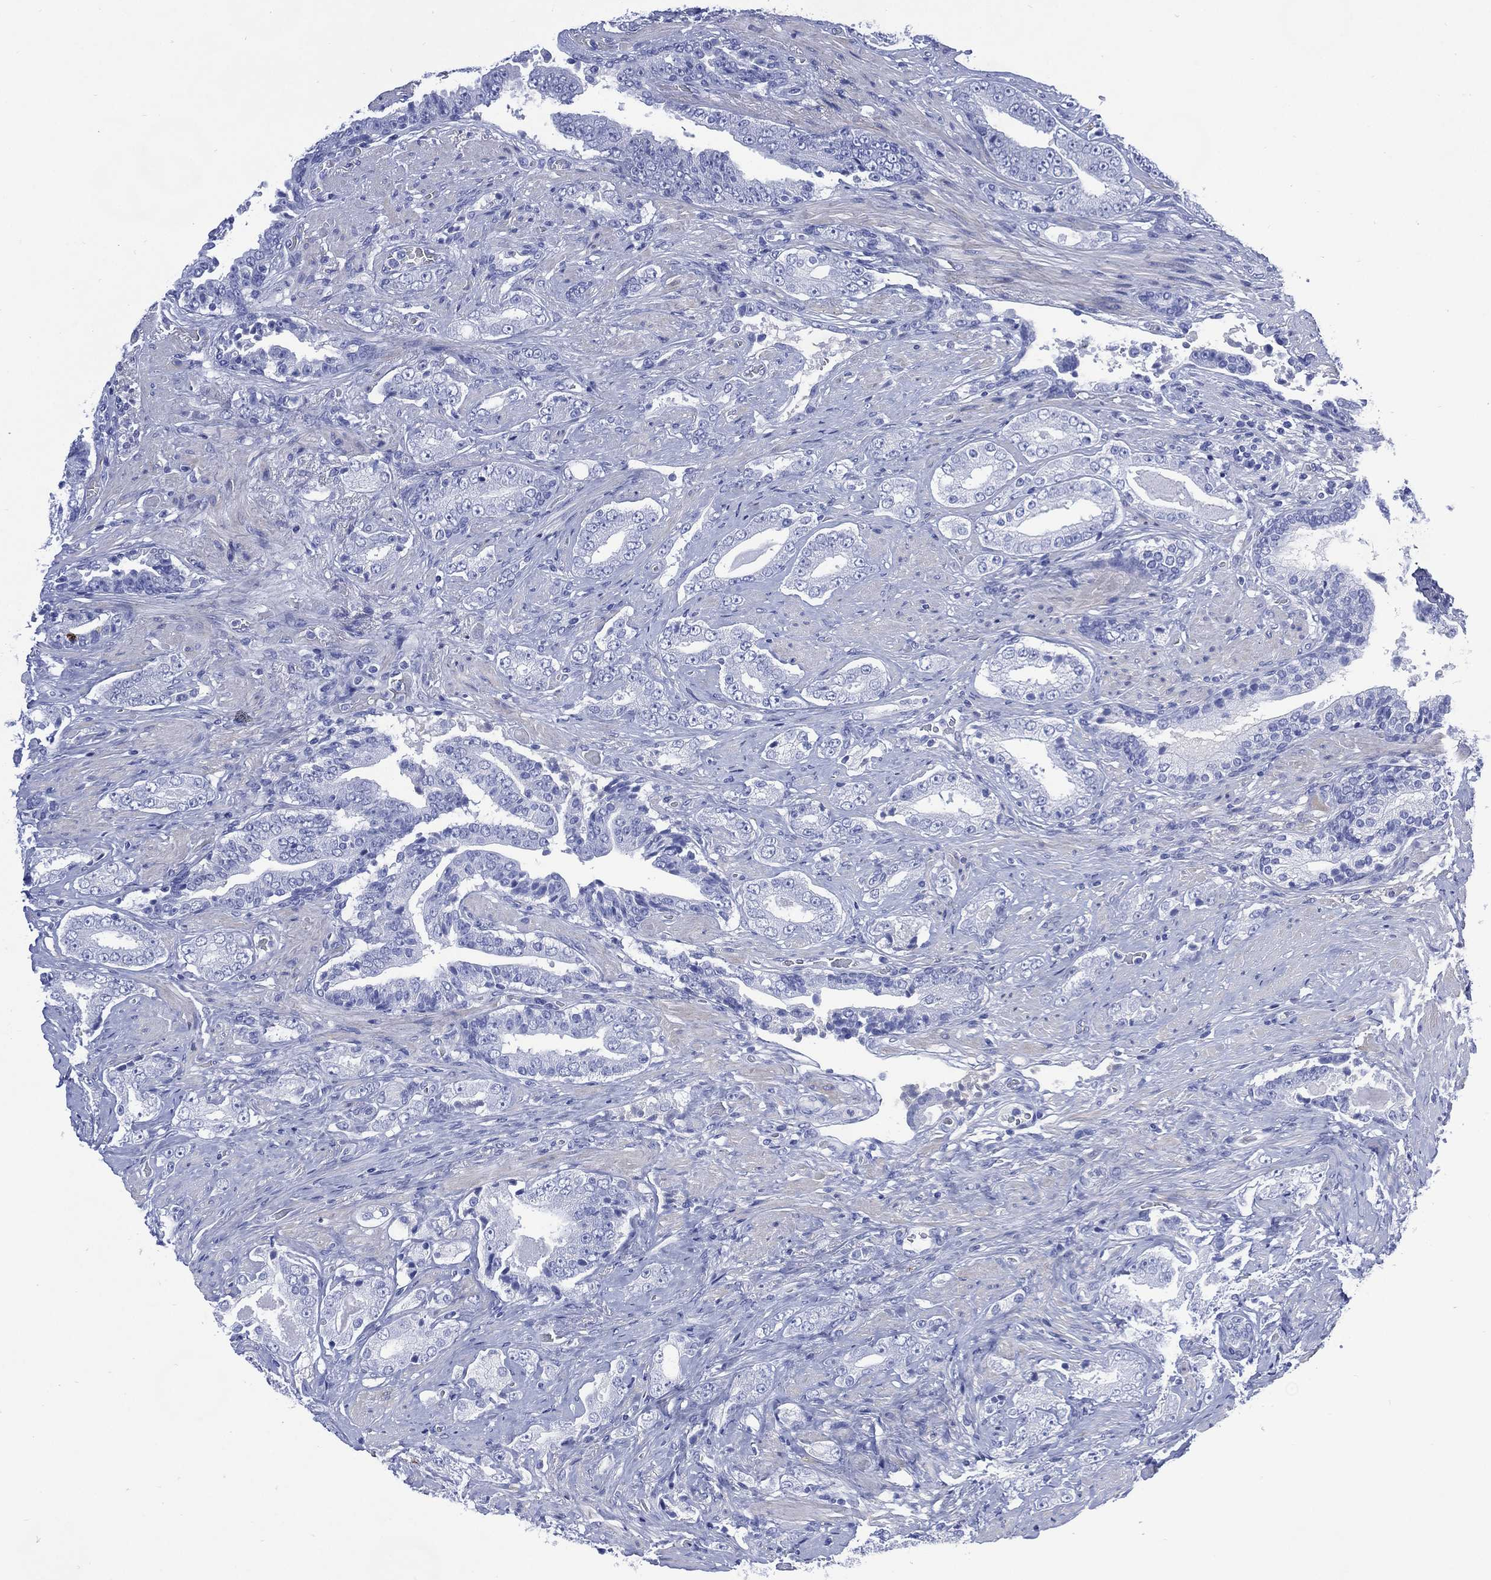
{"staining": {"intensity": "negative", "quantity": "none", "location": "none"}, "tissue": "prostate cancer", "cell_type": "Tumor cells", "image_type": "cancer", "snomed": [{"axis": "morphology", "description": "Adenocarcinoma, Low grade"}, {"axis": "topography", "description": "Prostate and seminal vesicle, NOS"}], "caption": "A photomicrograph of human prostate cancer (adenocarcinoma (low-grade)) is negative for staining in tumor cells.", "gene": "SHCBP1L", "patient": {"sex": "male", "age": 61}}